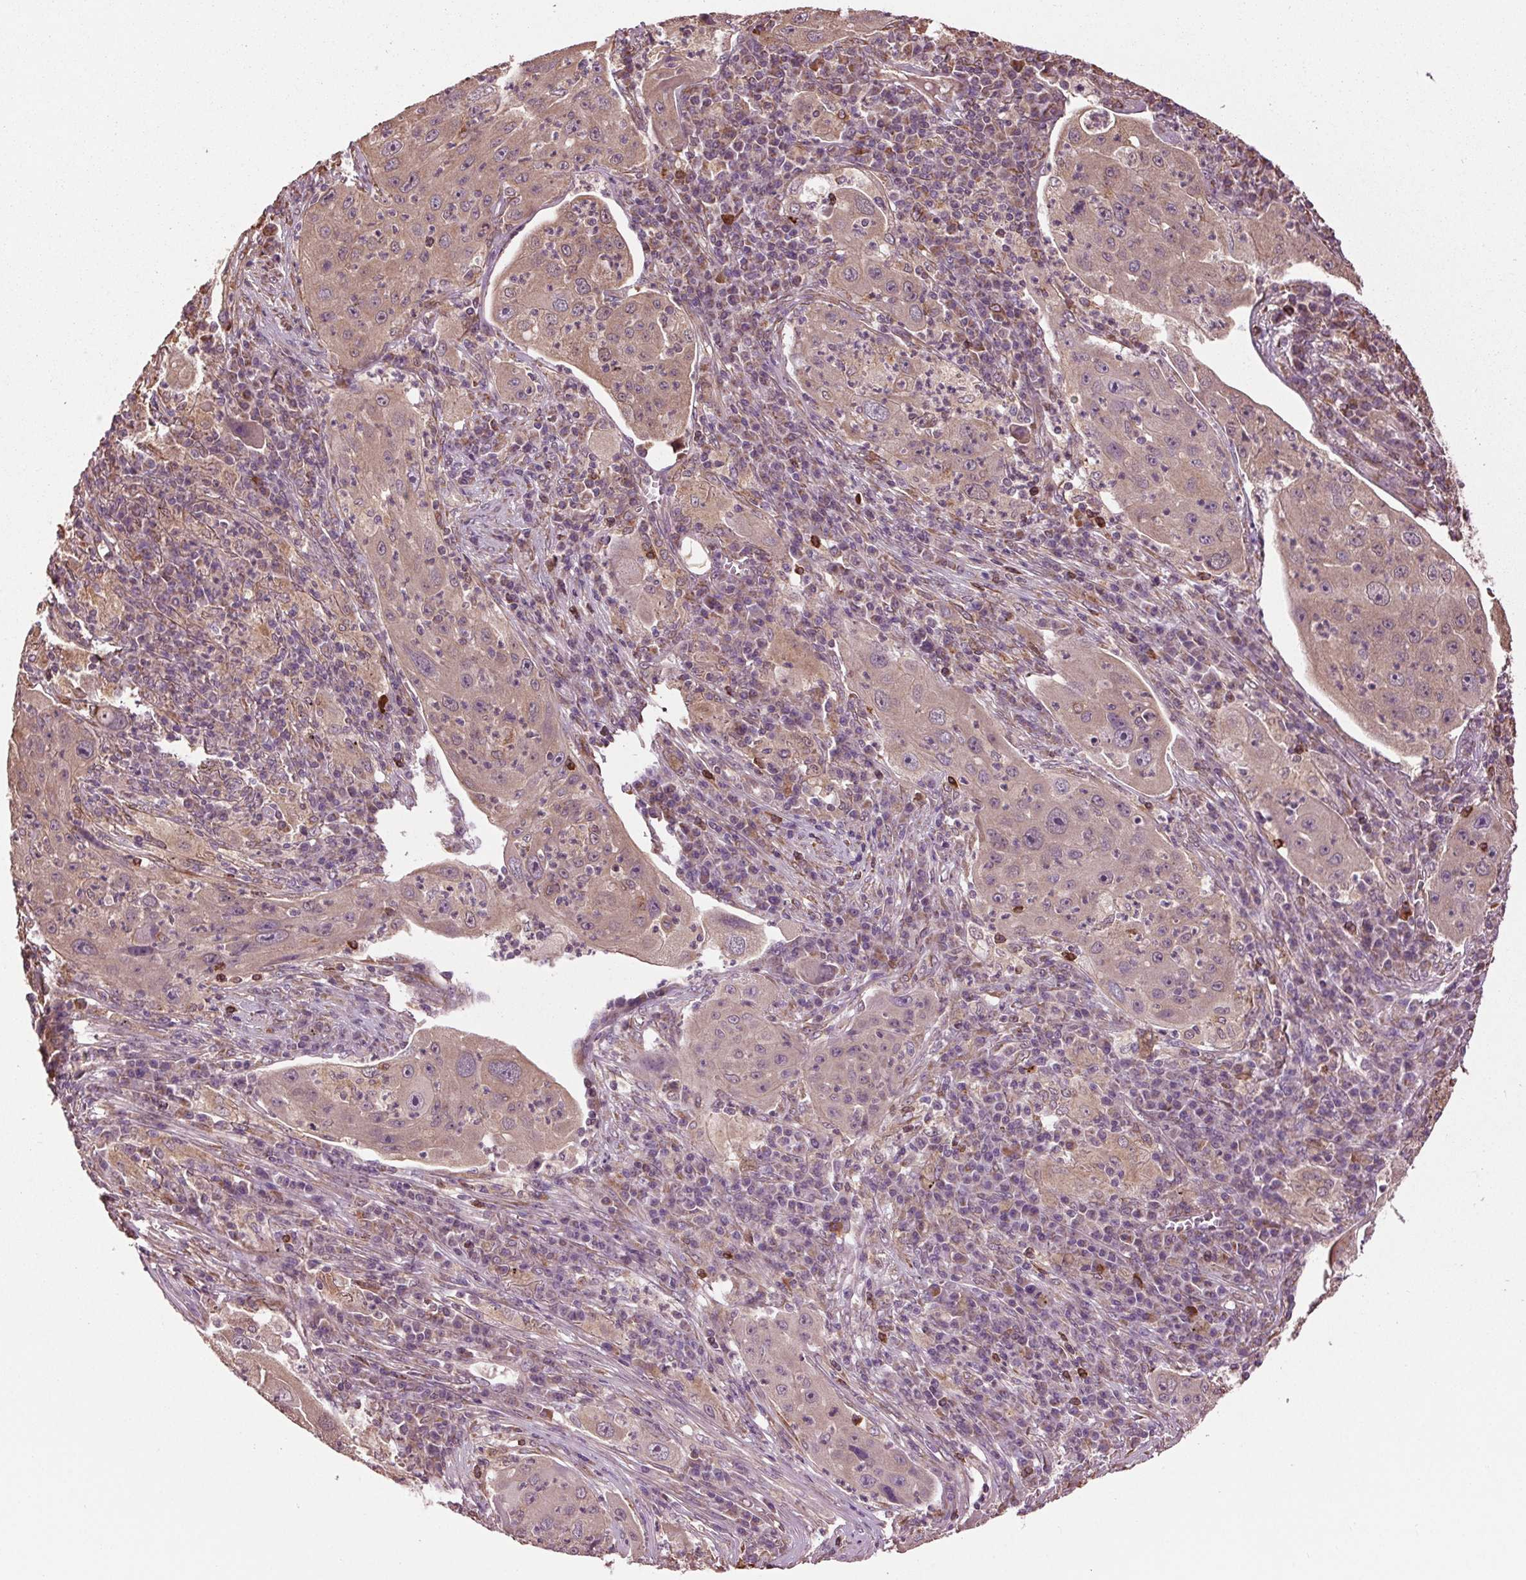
{"staining": {"intensity": "weak", "quantity": "25%-75%", "location": "cytoplasmic/membranous"}, "tissue": "lung cancer", "cell_type": "Tumor cells", "image_type": "cancer", "snomed": [{"axis": "morphology", "description": "Squamous cell carcinoma, NOS"}, {"axis": "topography", "description": "Lung"}], "caption": "IHC of squamous cell carcinoma (lung) displays low levels of weak cytoplasmic/membranous expression in approximately 25%-75% of tumor cells. (DAB (3,3'-diaminobenzidine) = brown stain, brightfield microscopy at high magnification).", "gene": "RNPEP", "patient": {"sex": "female", "age": 59}}